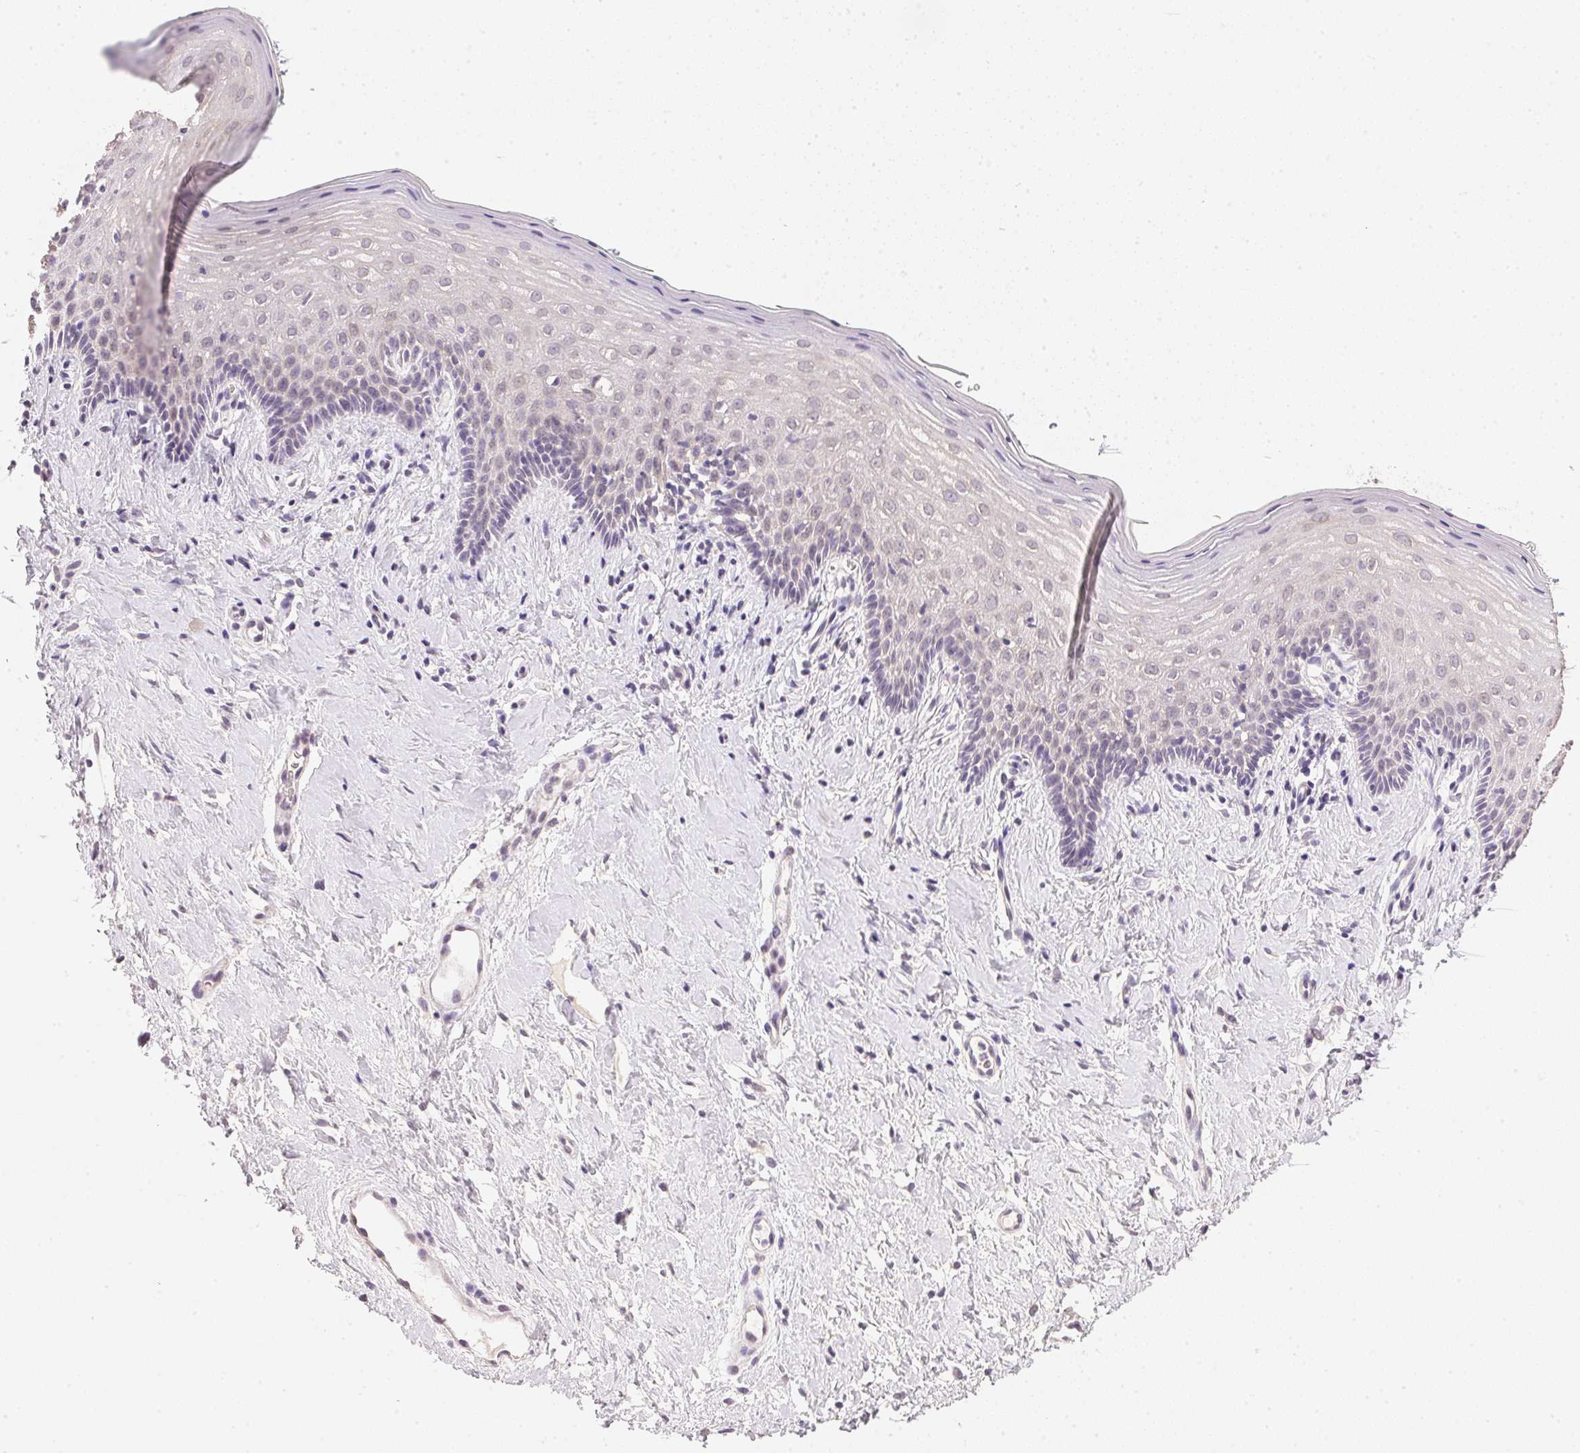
{"staining": {"intensity": "negative", "quantity": "none", "location": "none"}, "tissue": "vagina", "cell_type": "Squamous epithelial cells", "image_type": "normal", "snomed": [{"axis": "morphology", "description": "Normal tissue, NOS"}, {"axis": "topography", "description": "Vagina"}], "caption": "A histopathology image of human vagina is negative for staining in squamous epithelial cells. (DAB immunohistochemistry (IHC), high magnification).", "gene": "DHCR24", "patient": {"sex": "female", "age": 42}}